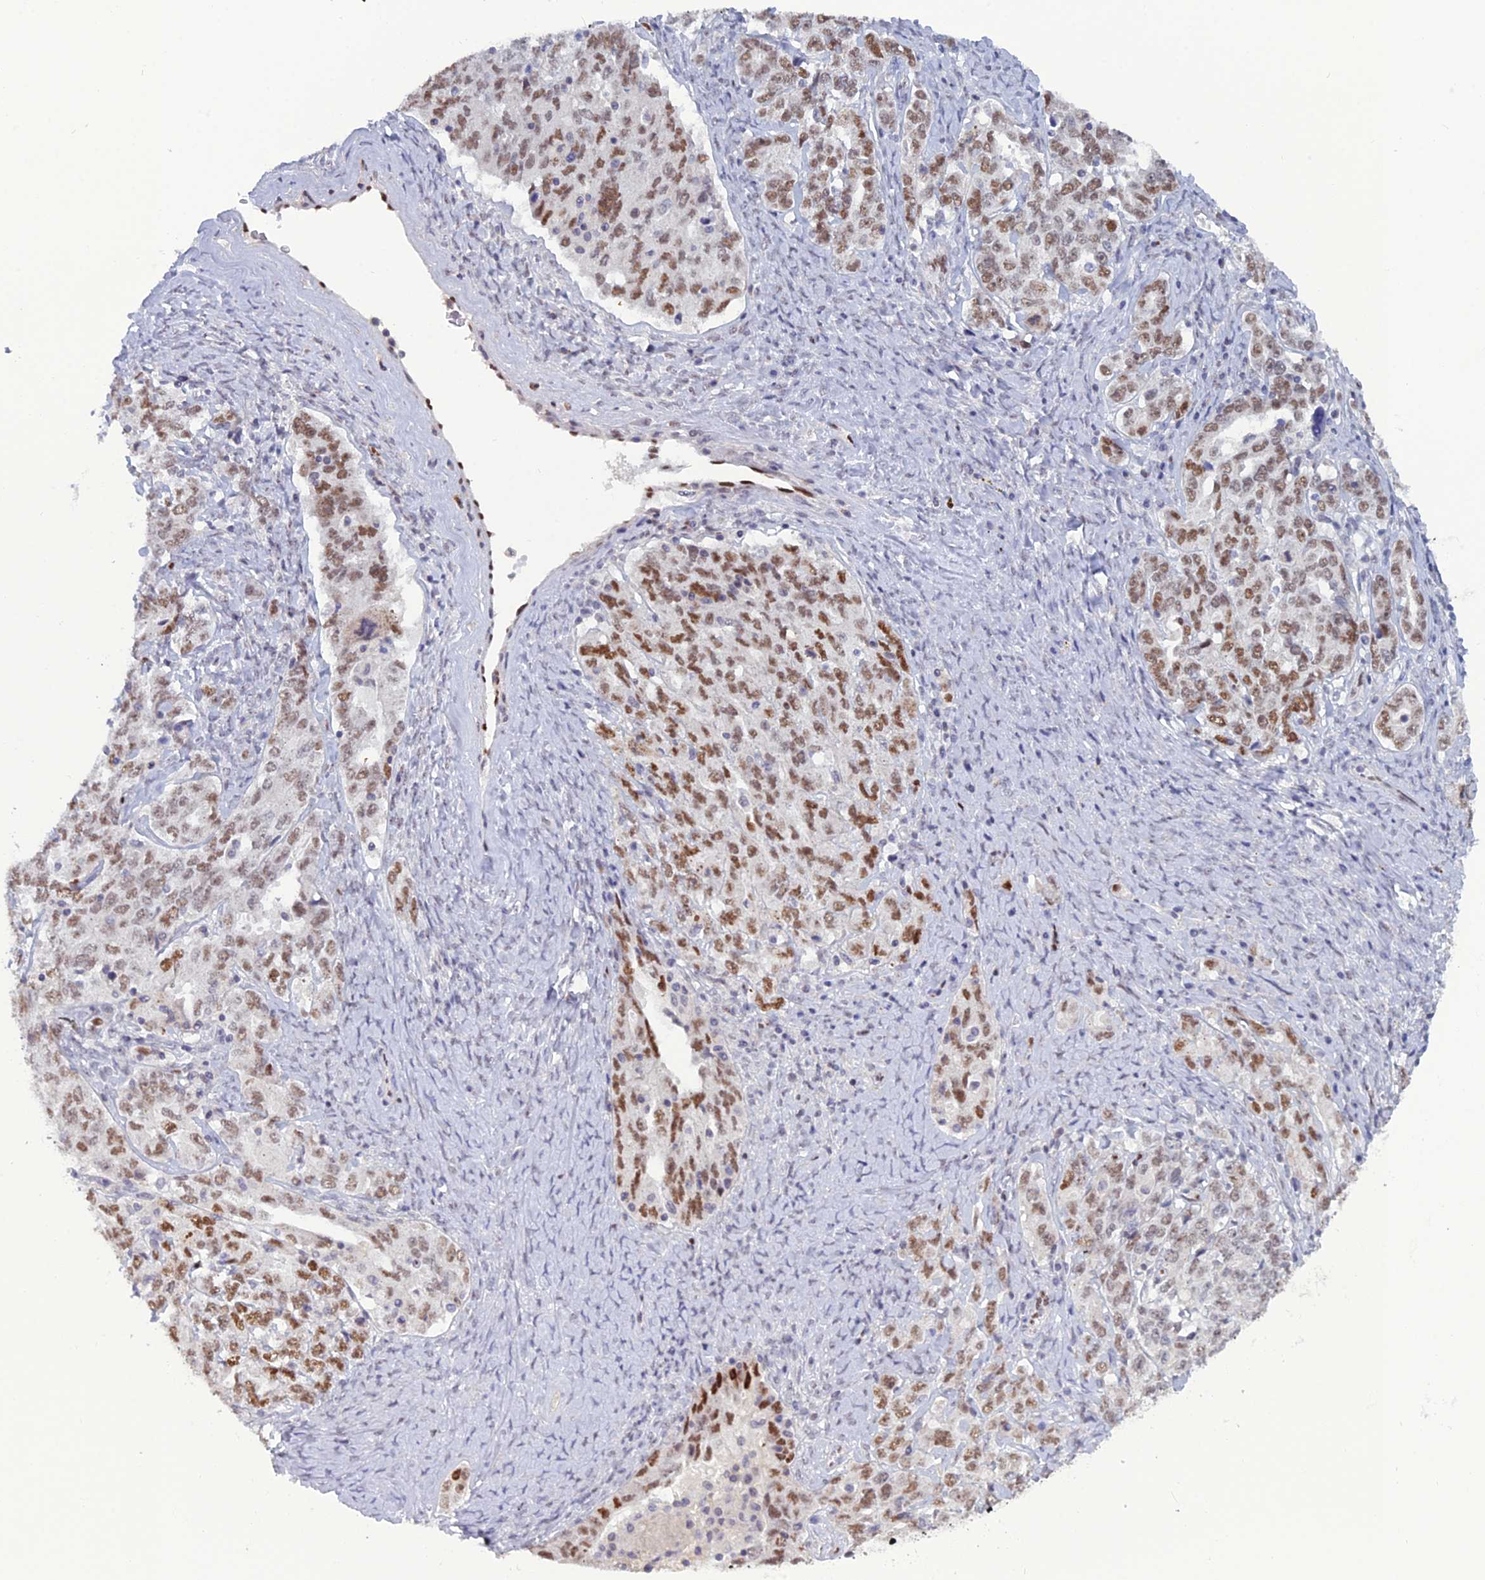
{"staining": {"intensity": "moderate", "quantity": "25%-75%", "location": "nuclear"}, "tissue": "ovarian cancer", "cell_type": "Tumor cells", "image_type": "cancer", "snomed": [{"axis": "morphology", "description": "Carcinoma, endometroid"}, {"axis": "topography", "description": "Ovary"}], "caption": "A brown stain highlights moderate nuclear staining of a protein in human ovarian cancer tumor cells.", "gene": "NOL4L", "patient": {"sex": "female", "age": 62}}